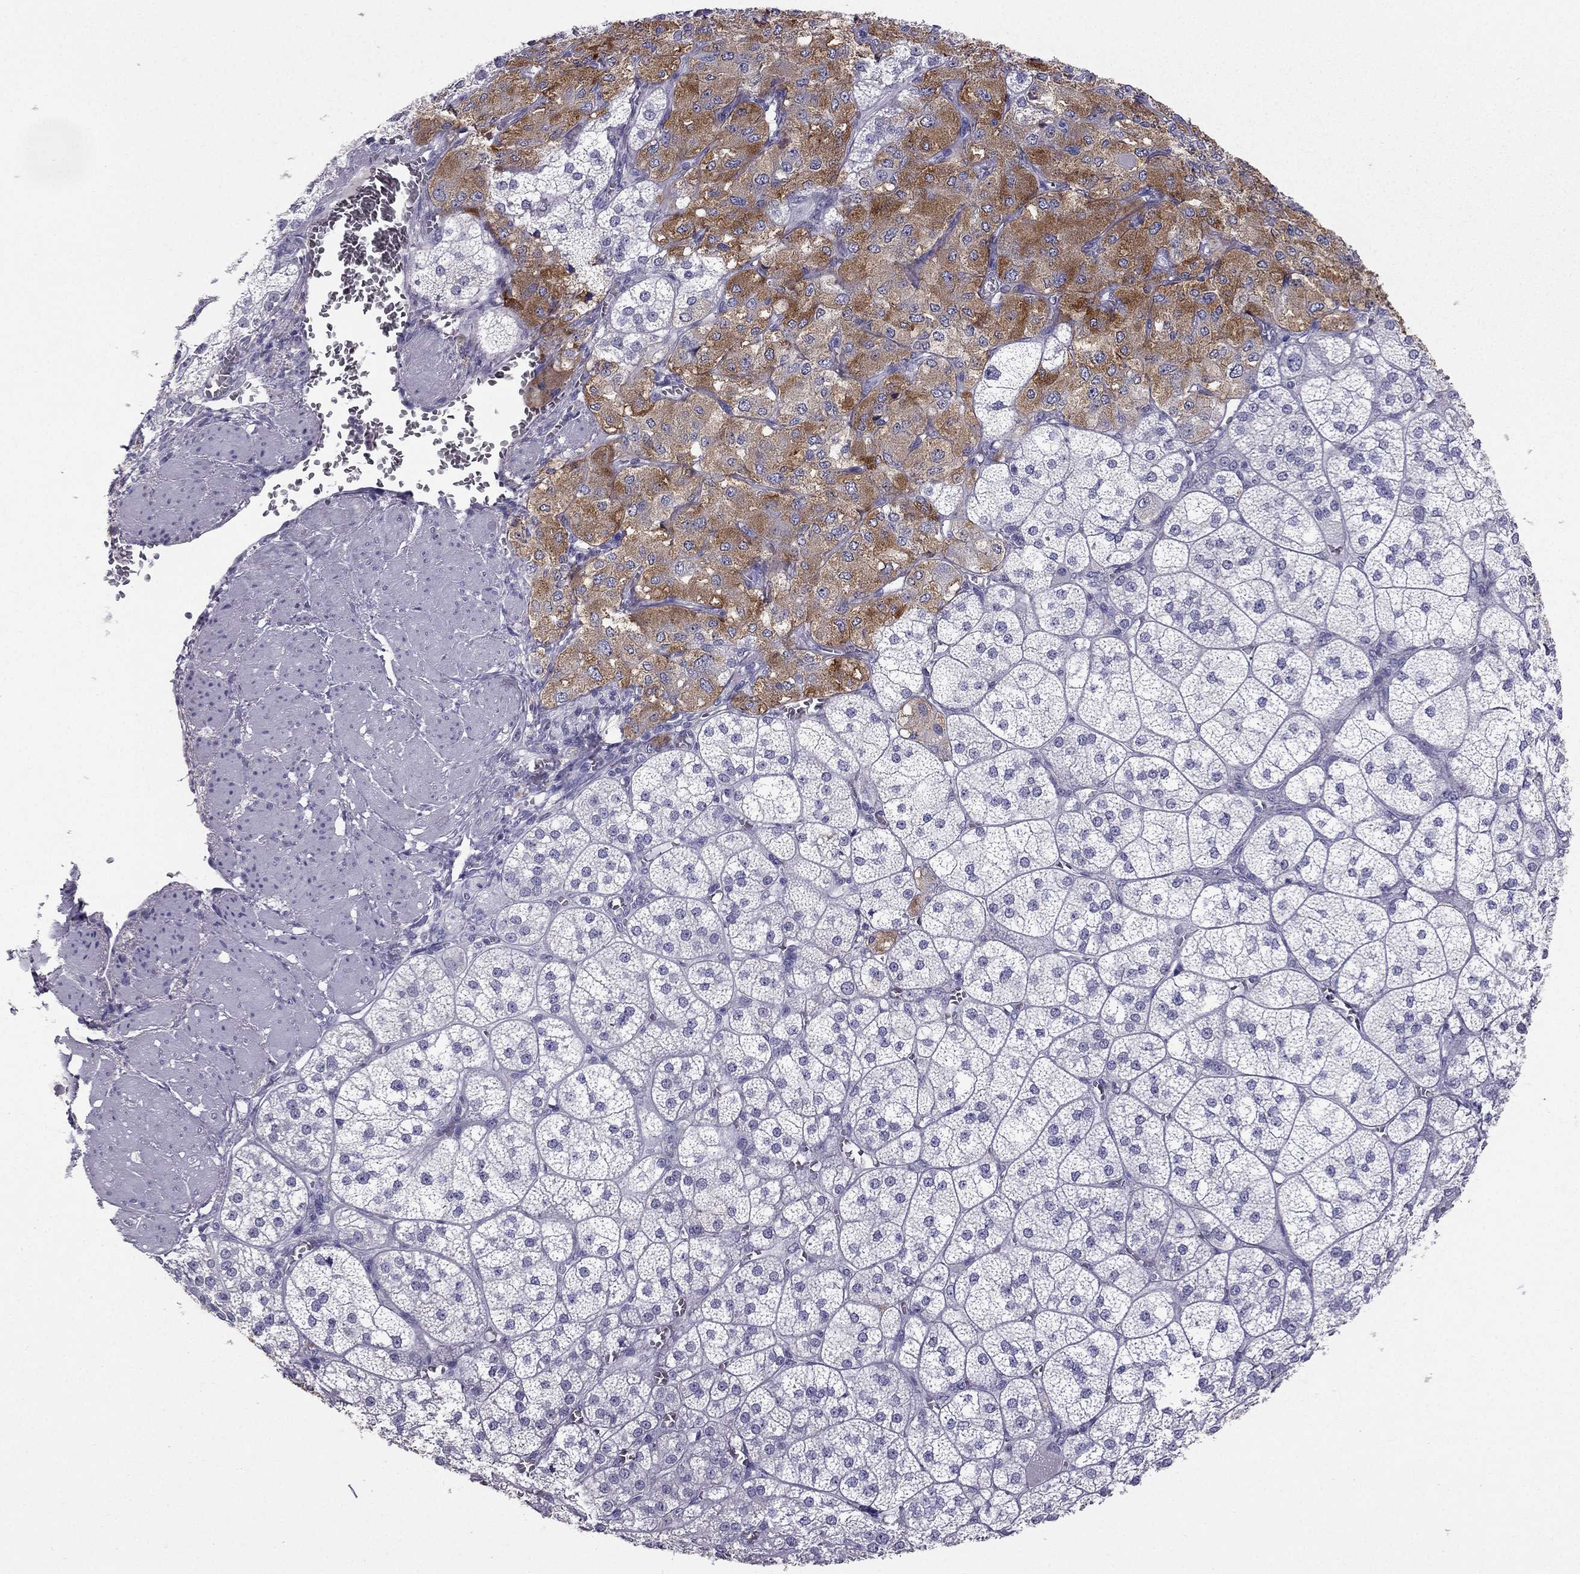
{"staining": {"intensity": "moderate", "quantity": "<25%", "location": "cytoplasmic/membranous"}, "tissue": "adrenal gland", "cell_type": "Glandular cells", "image_type": "normal", "snomed": [{"axis": "morphology", "description": "Normal tissue, NOS"}, {"axis": "topography", "description": "Adrenal gland"}], "caption": "This micrograph demonstrates normal adrenal gland stained with immunohistochemistry to label a protein in brown. The cytoplasmic/membranous of glandular cells show moderate positivity for the protein. Nuclei are counter-stained blue.", "gene": "ARHGAP11A", "patient": {"sex": "female", "age": 60}}